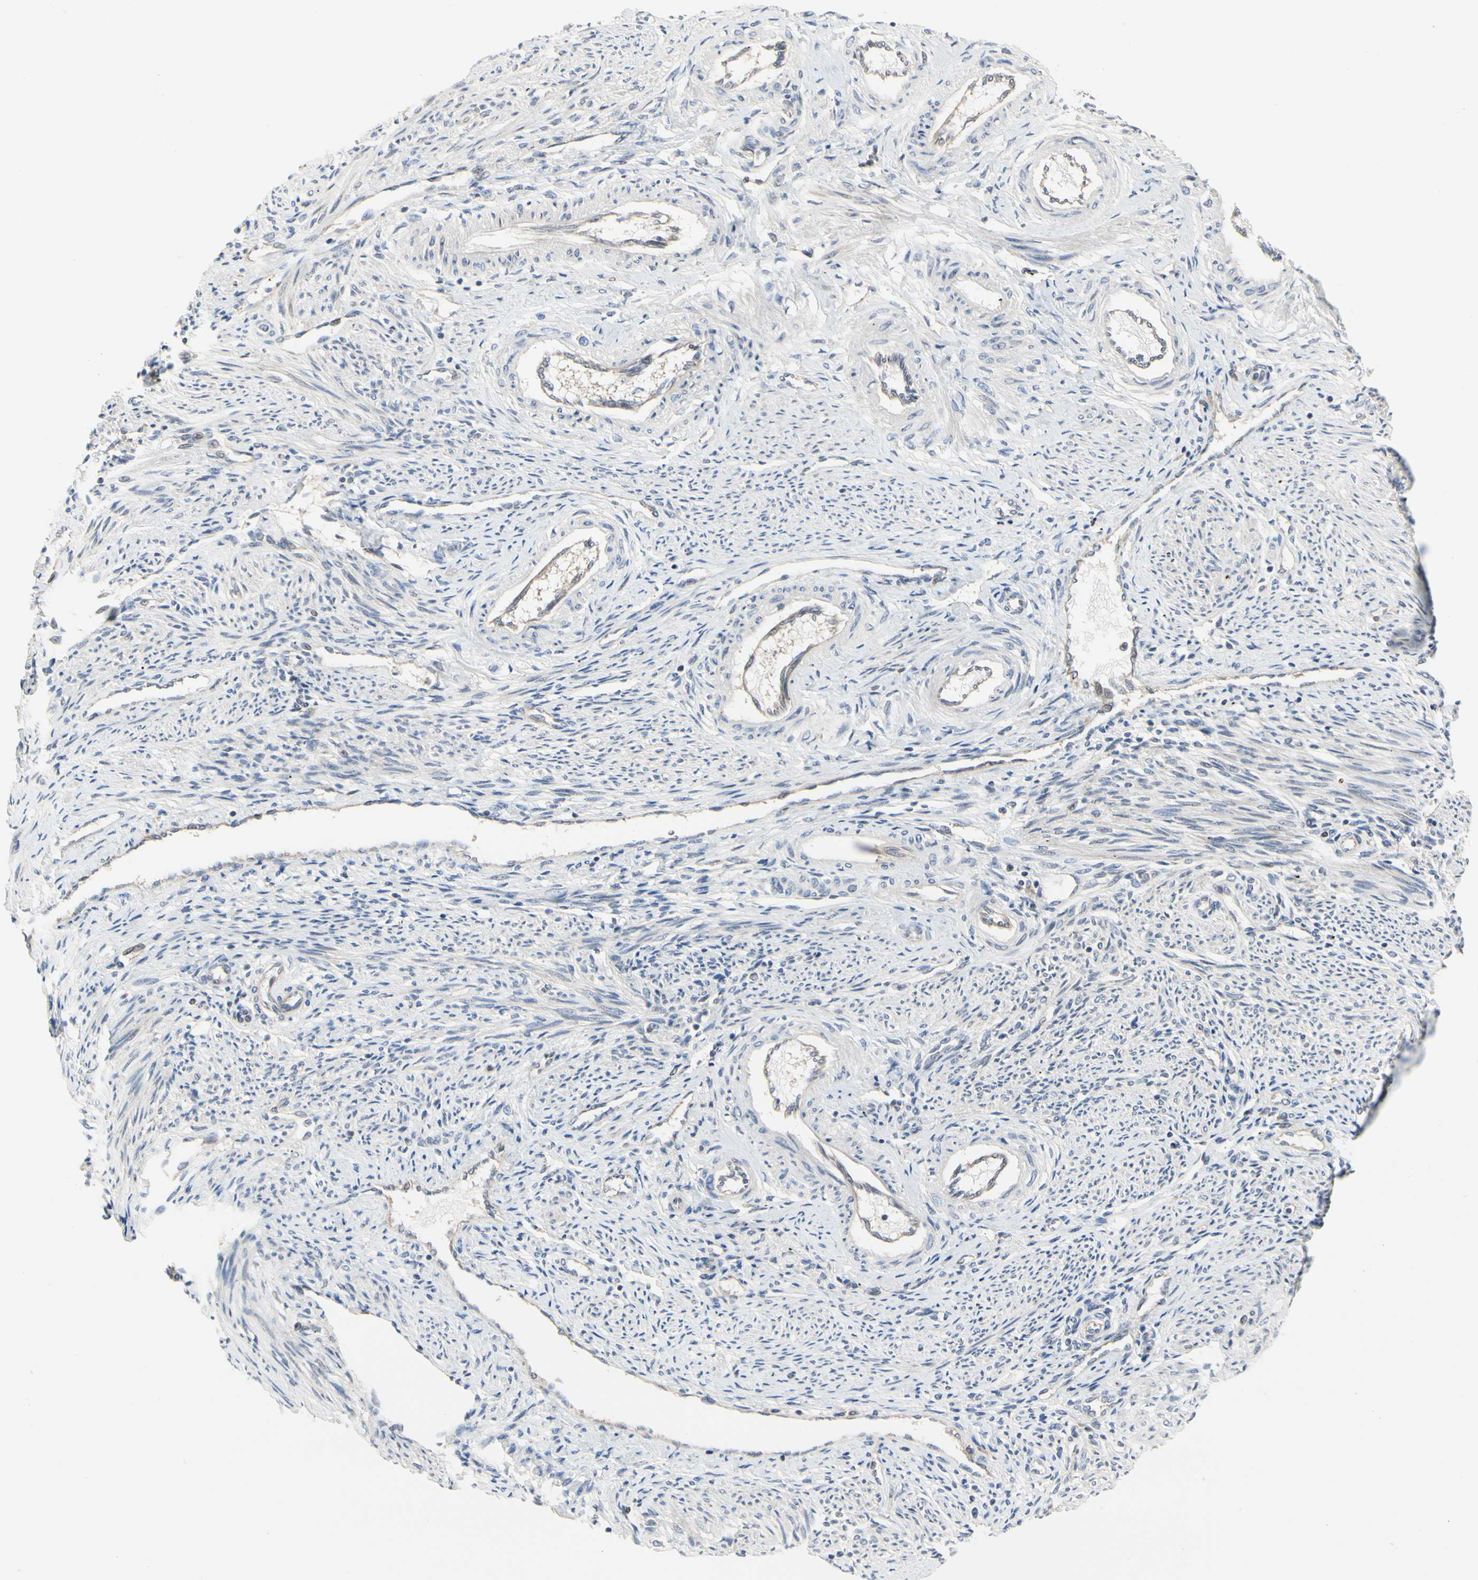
{"staining": {"intensity": "weak", "quantity": ">75%", "location": "cytoplasmic/membranous"}, "tissue": "endometrium", "cell_type": "Cells in endometrial stroma", "image_type": "normal", "snomed": [{"axis": "morphology", "description": "Normal tissue, NOS"}, {"axis": "topography", "description": "Endometrium"}], "caption": "Immunohistochemical staining of normal endometrium displays low levels of weak cytoplasmic/membranous positivity in about >75% of cells in endometrial stroma.", "gene": "CDK5", "patient": {"sex": "female", "age": 42}}